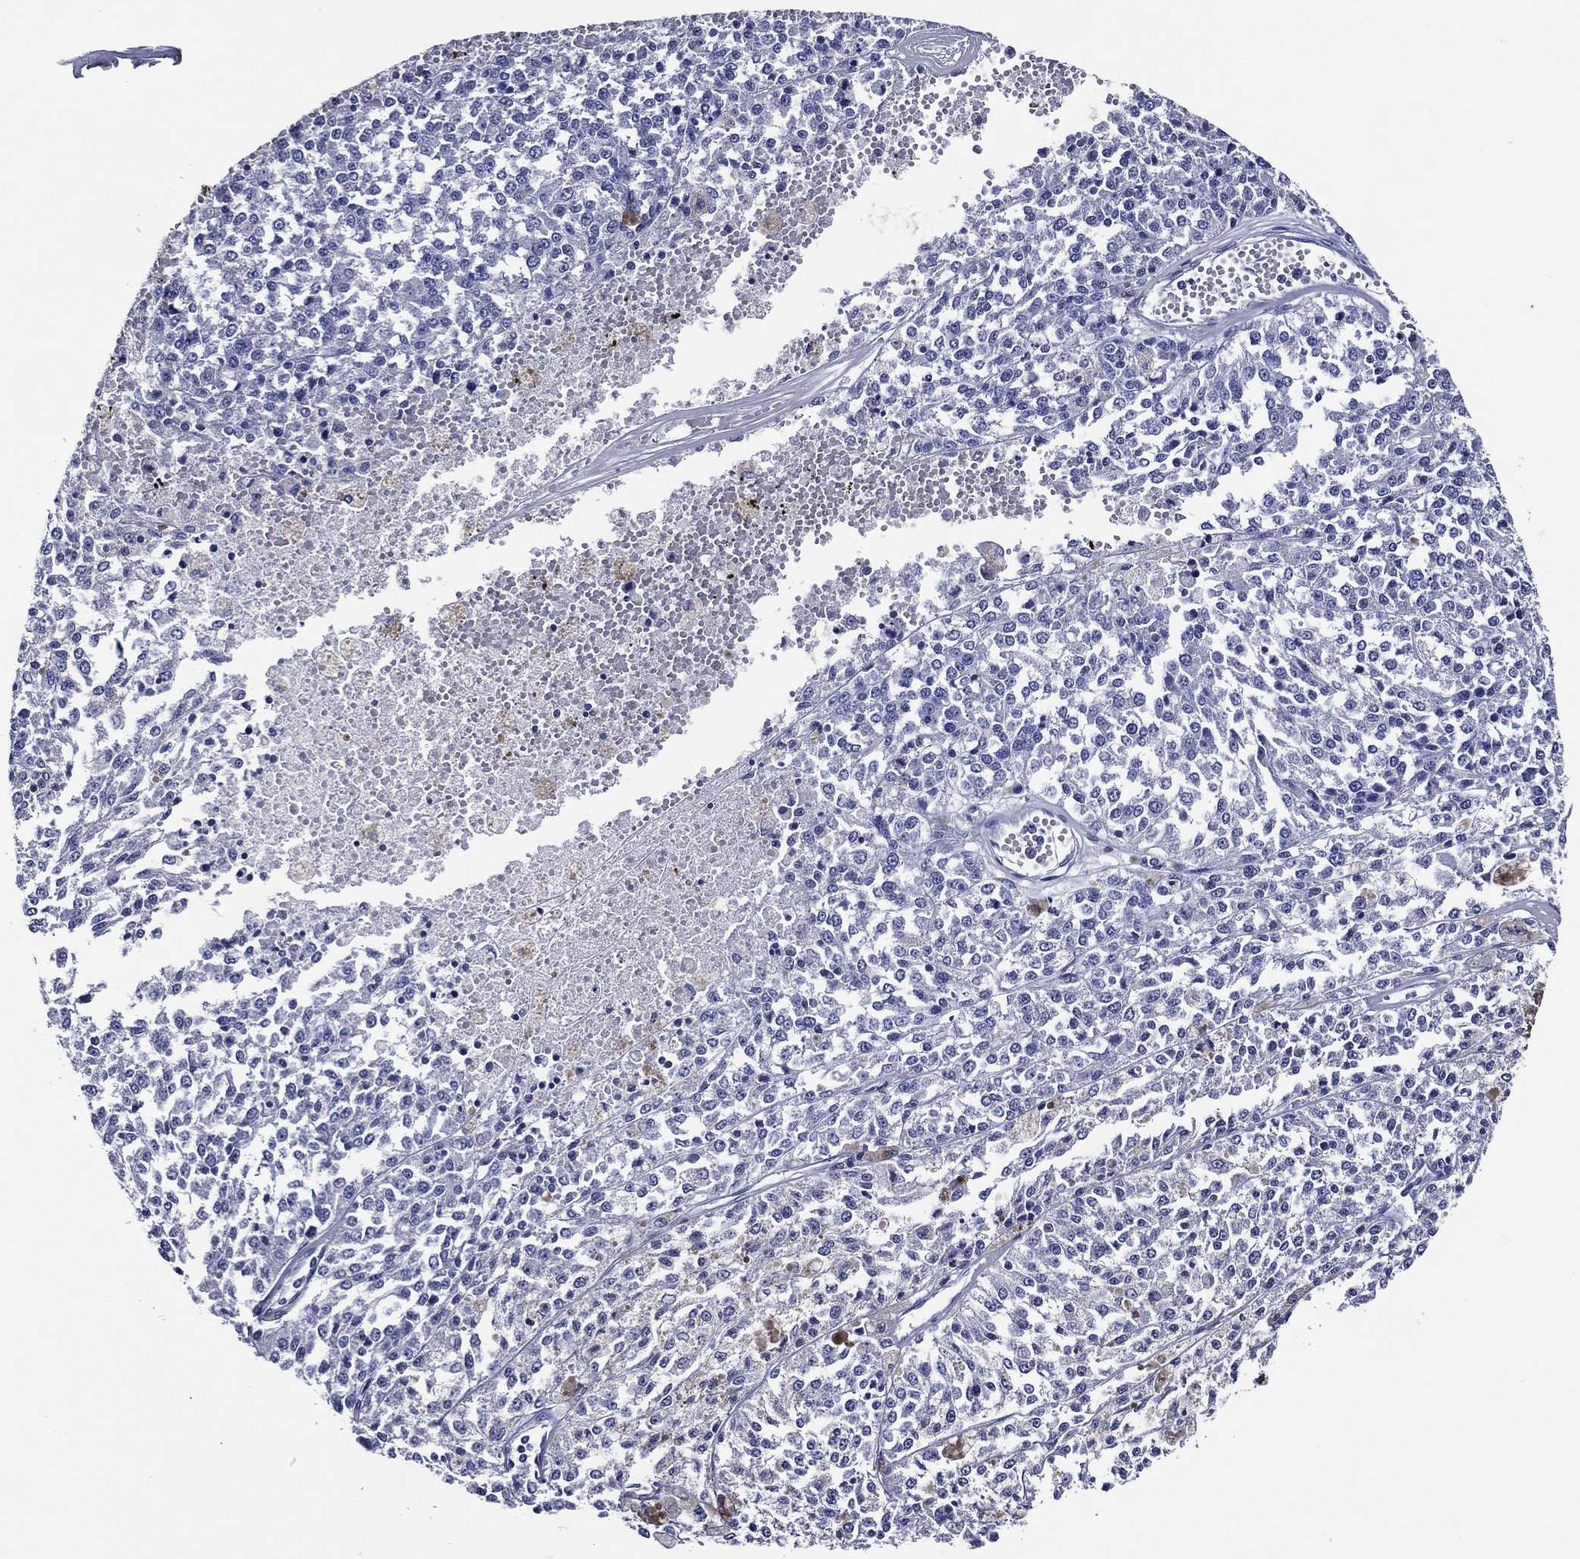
{"staining": {"intensity": "negative", "quantity": "none", "location": "none"}, "tissue": "melanoma", "cell_type": "Tumor cells", "image_type": "cancer", "snomed": [{"axis": "morphology", "description": "Malignant melanoma, Metastatic site"}, {"axis": "topography", "description": "Lymph node"}], "caption": "Malignant melanoma (metastatic site) was stained to show a protein in brown. There is no significant positivity in tumor cells. (Brightfield microscopy of DAB immunohistochemistry (IHC) at high magnification).", "gene": "ACE2", "patient": {"sex": "female", "age": 64}}